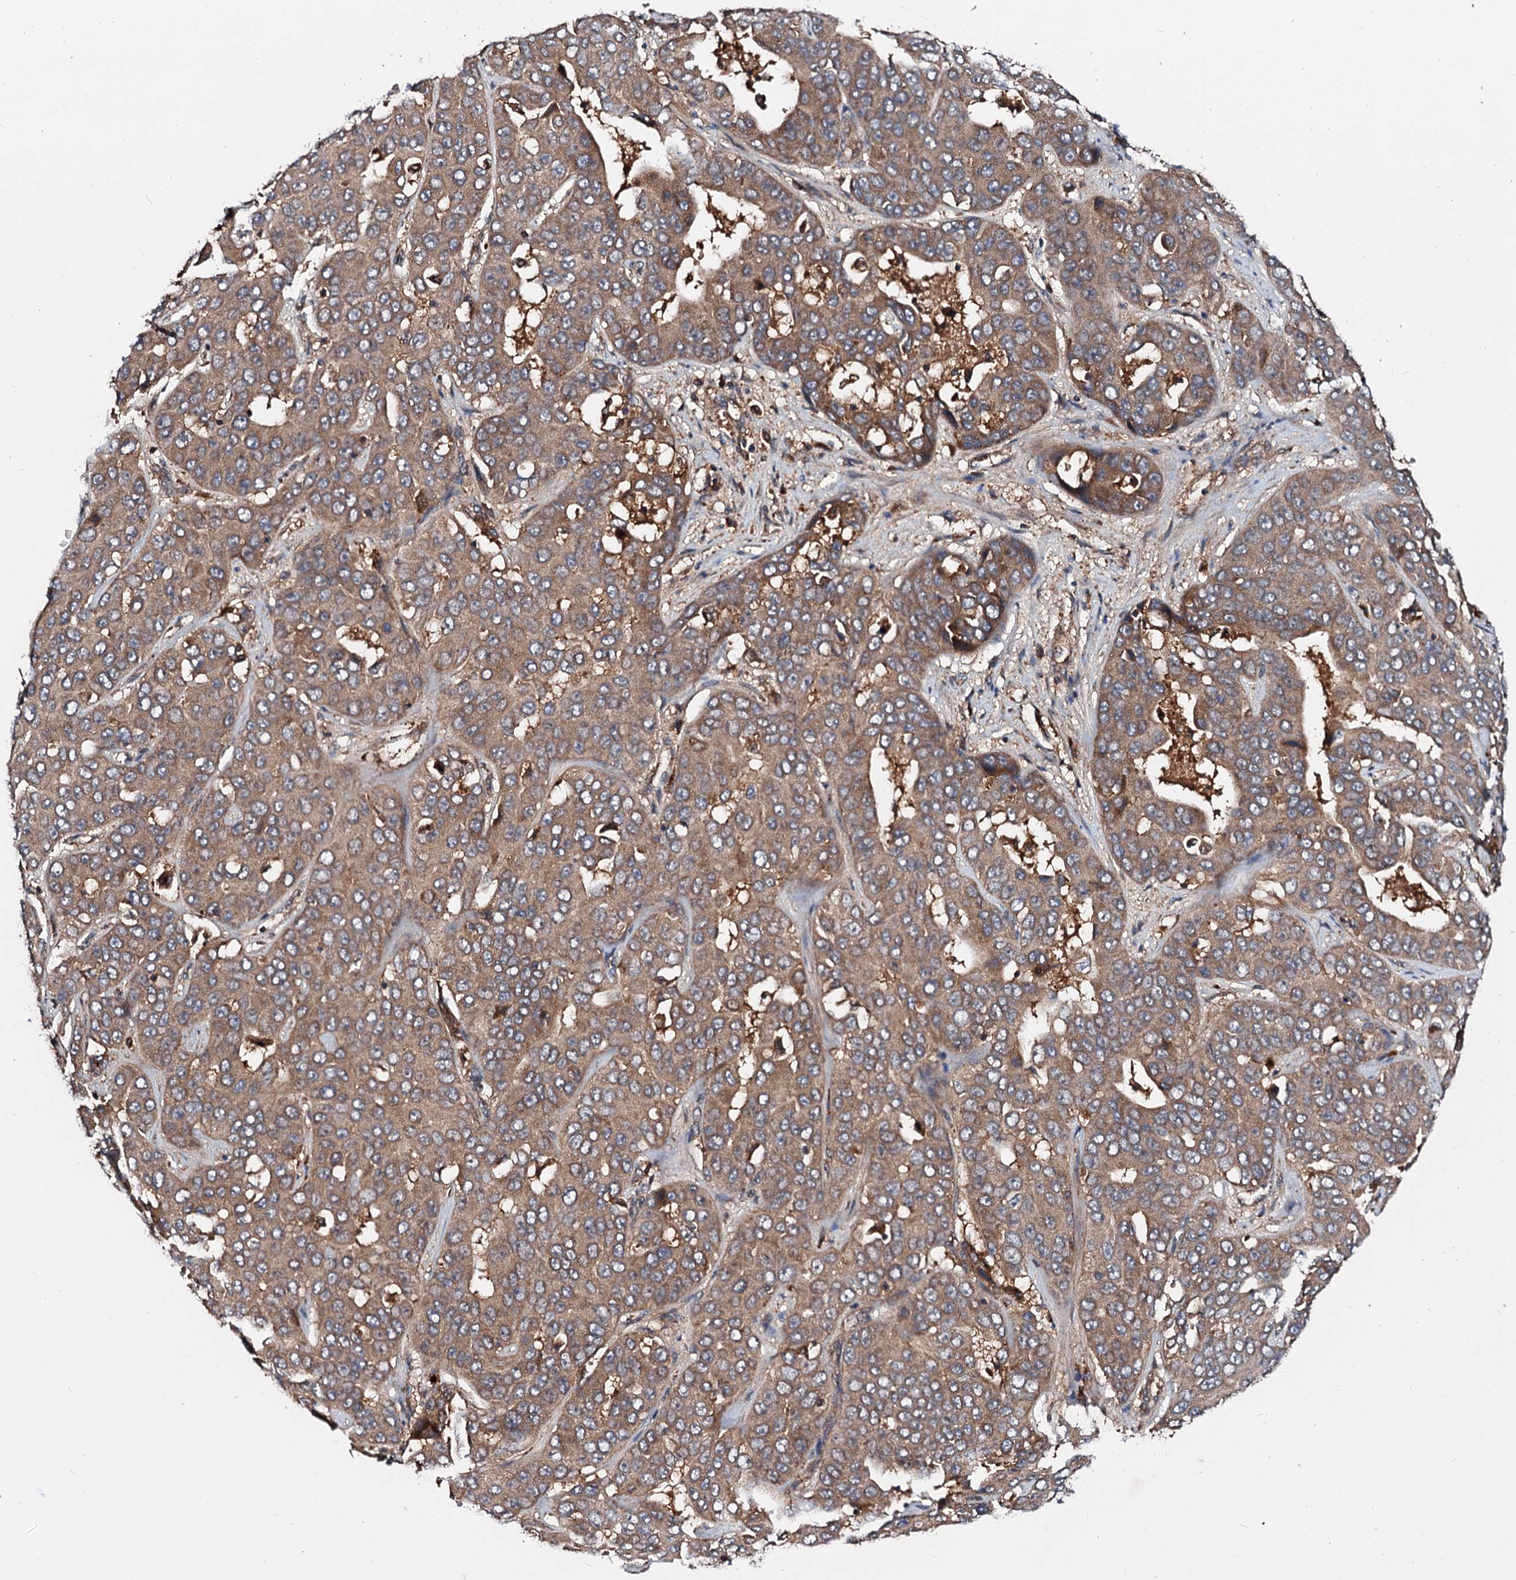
{"staining": {"intensity": "moderate", "quantity": ">75%", "location": "cytoplasmic/membranous"}, "tissue": "liver cancer", "cell_type": "Tumor cells", "image_type": "cancer", "snomed": [{"axis": "morphology", "description": "Cholangiocarcinoma"}, {"axis": "topography", "description": "Liver"}], "caption": "Moderate cytoplasmic/membranous staining is appreciated in about >75% of tumor cells in liver cancer. (DAB IHC with brightfield microscopy, high magnification).", "gene": "EXTL1", "patient": {"sex": "female", "age": 52}}